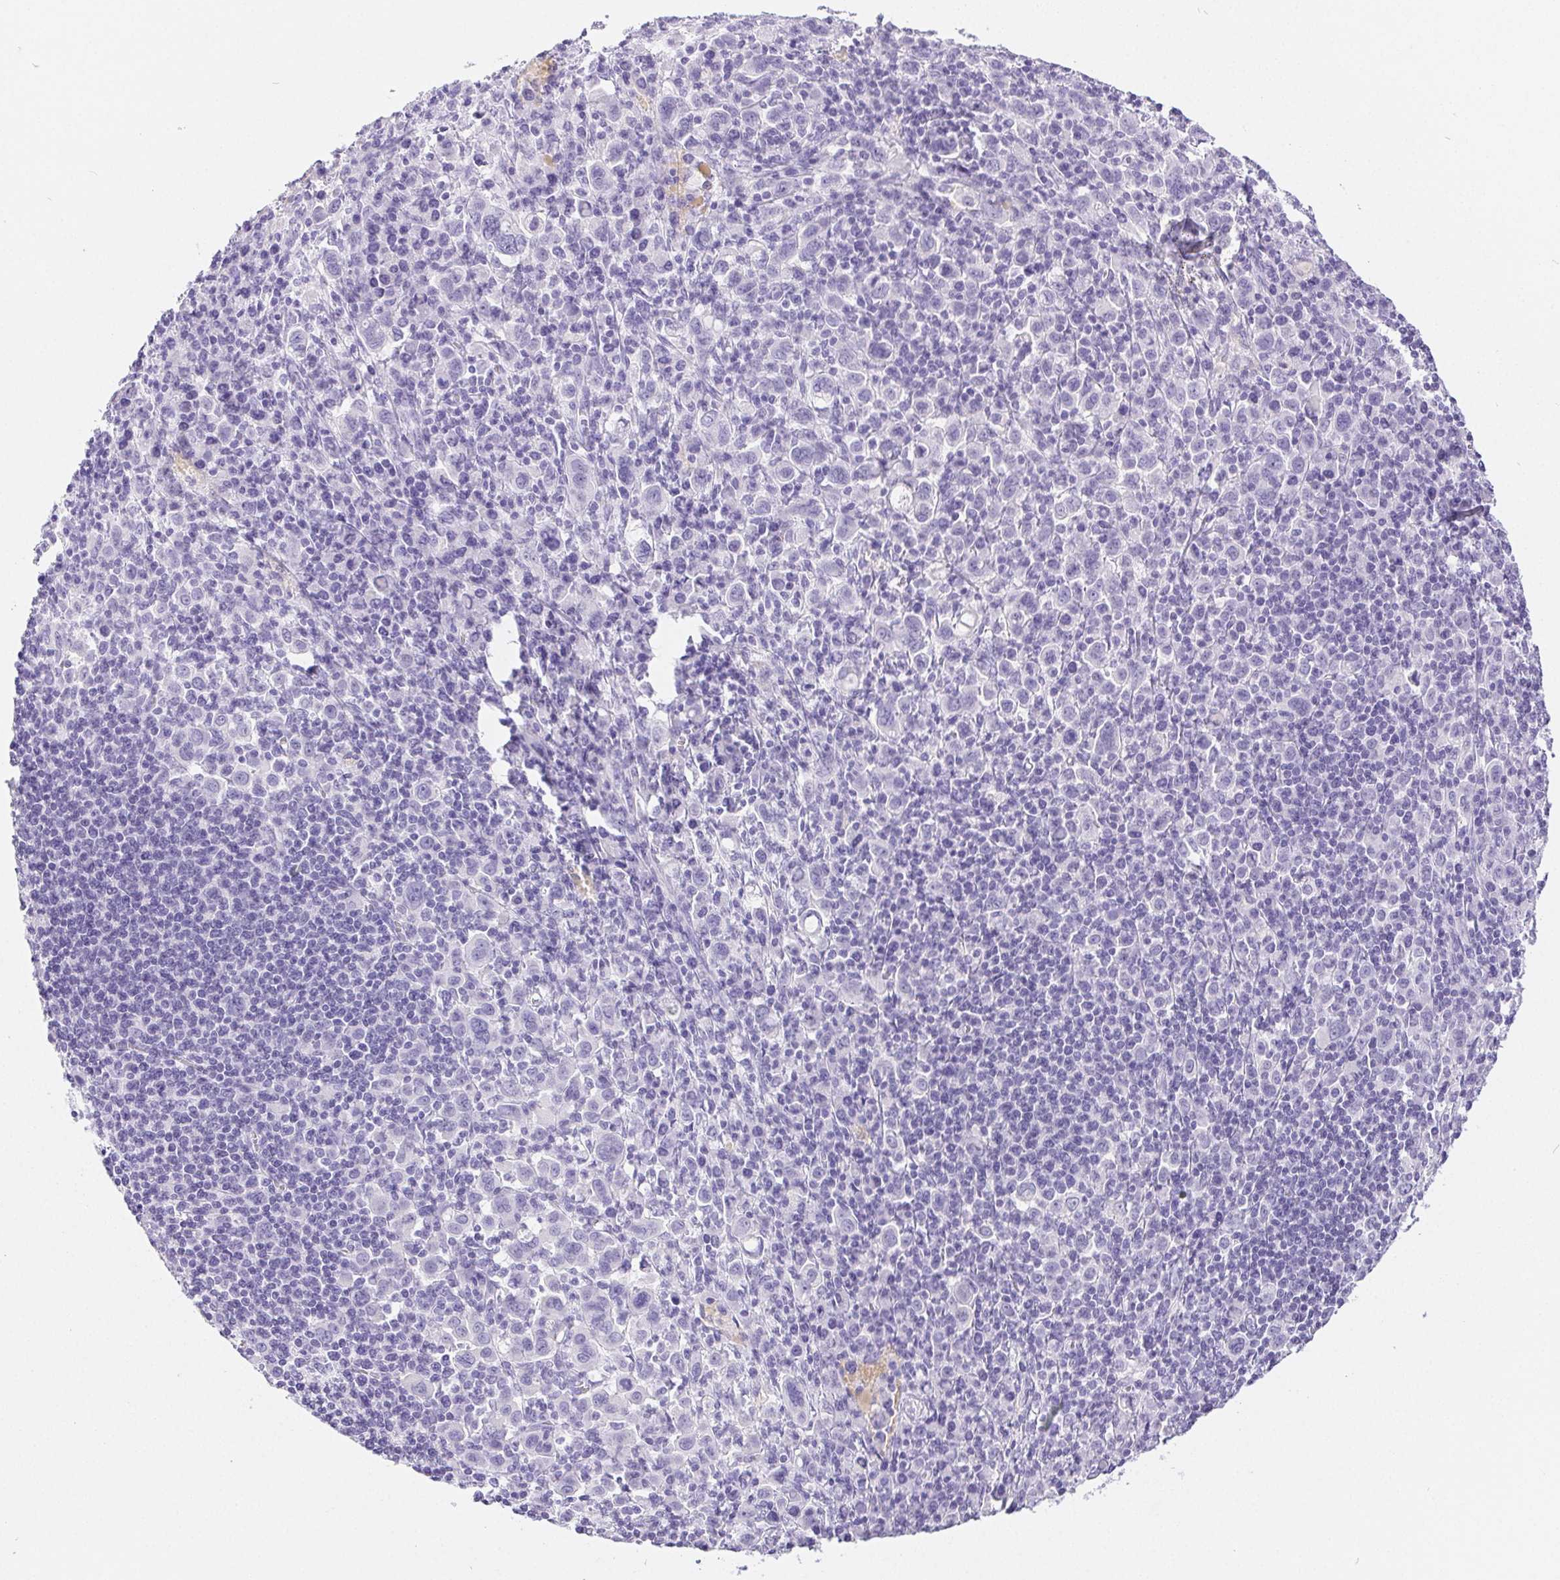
{"staining": {"intensity": "negative", "quantity": "none", "location": "none"}, "tissue": "stomach cancer", "cell_type": "Tumor cells", "image_type": "cancer", "snomed": [{"axis": "morphology", "description": "Adenocarcinoma, NOS"}, {"axis": "topography", "description": "Stomach, upper"}], "caption": "This is an IHC micrograph of human adenocarcinoma (stomach). There is no expression in tumor cells.", "gene": "PNLIP", "patient": {"sex": "male", "age": 75}}